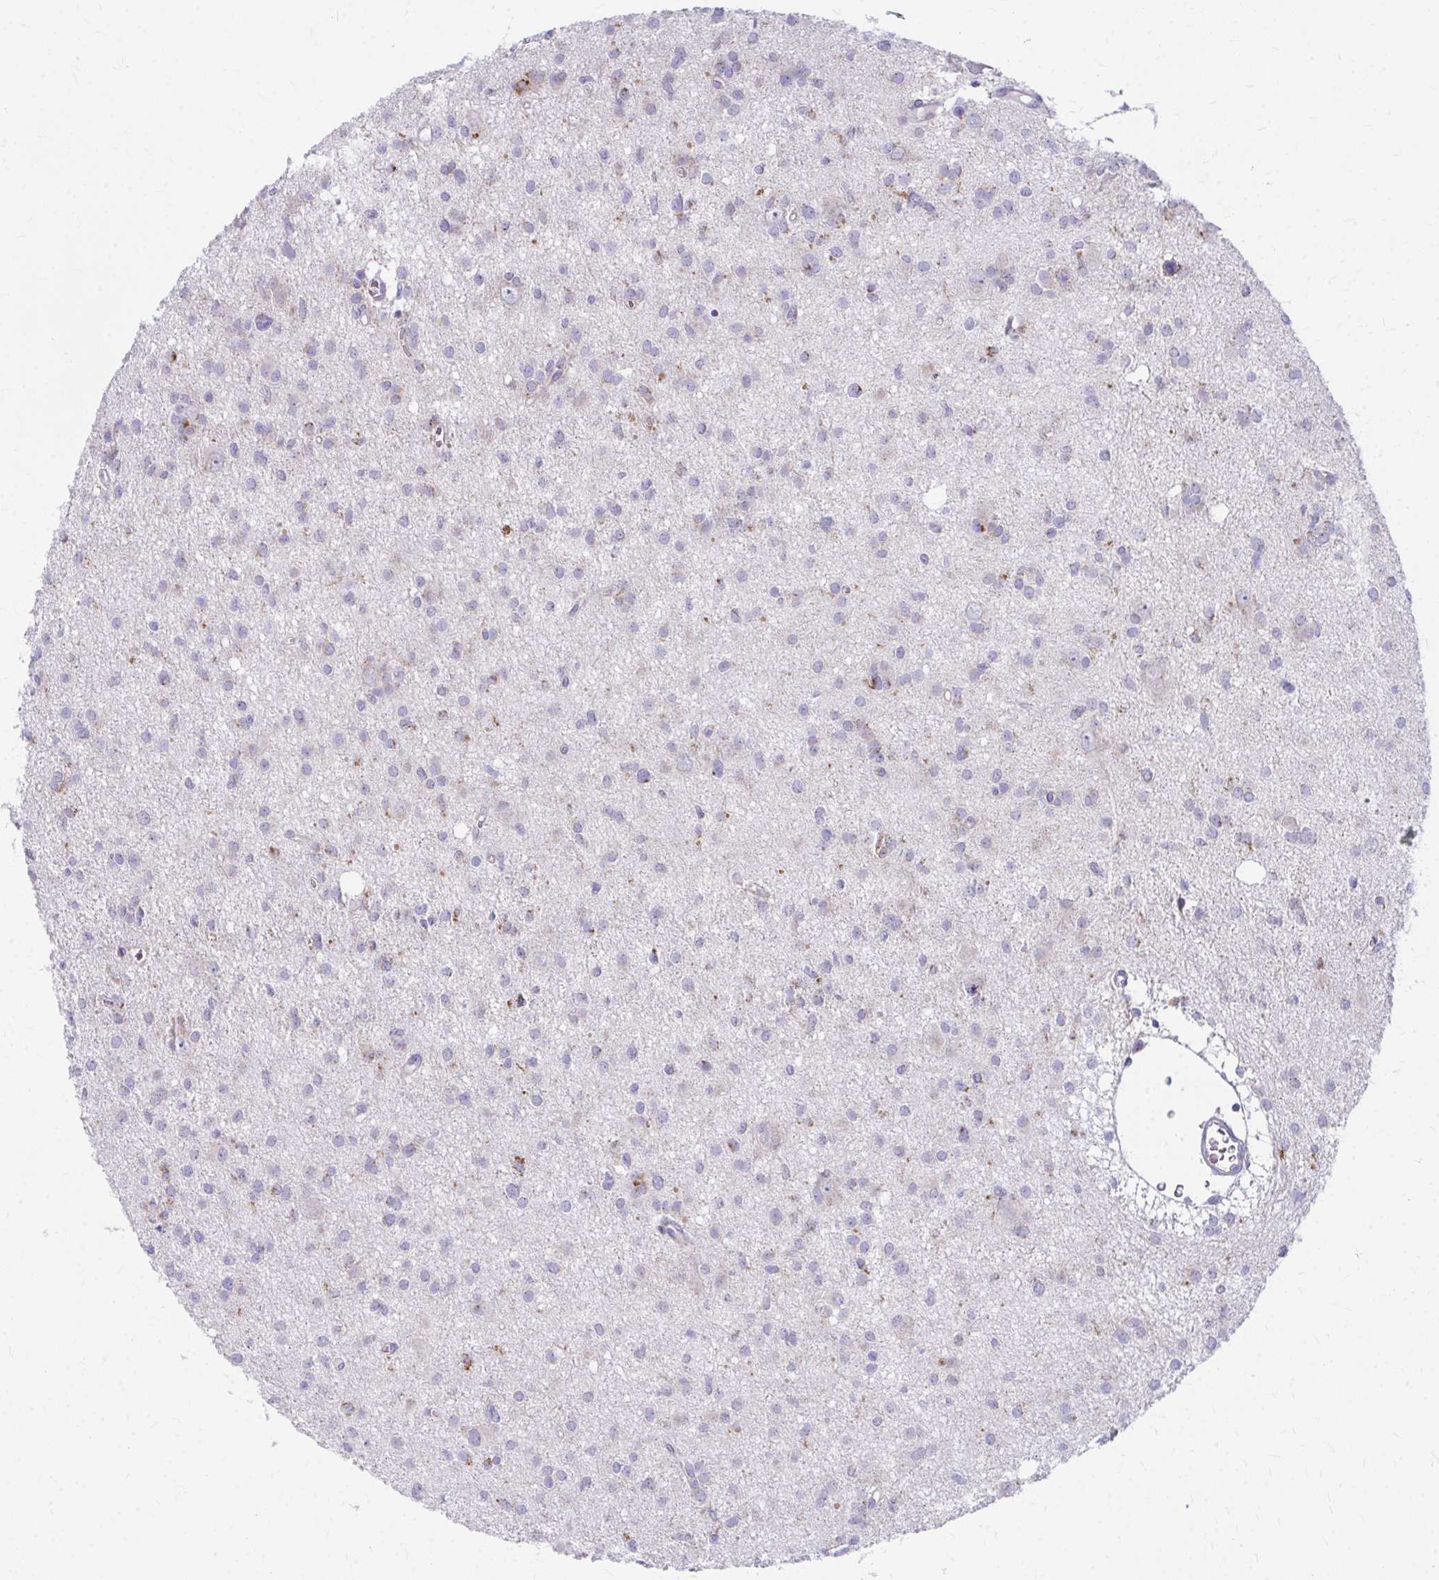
{"staining": {"intensity": "weak", "quantity": "<25%", "location": "cytoplasmic/membranous"}, "tissue": "glioma", "cell_type": "Tumor cells", "image_type": "cancer", "snomed": [{"axis": "morphology", "description": "Glioma, malignant, High grade"}, {"axis": "topography", "description": "Brain"}], "caption": "Immunohistochemistry histopathology image of glioma stained for a protein (brown), which shows no staining in tumor cells.", "gene": "MRPL19", "patient": {"sex": "male", "age": 23}}